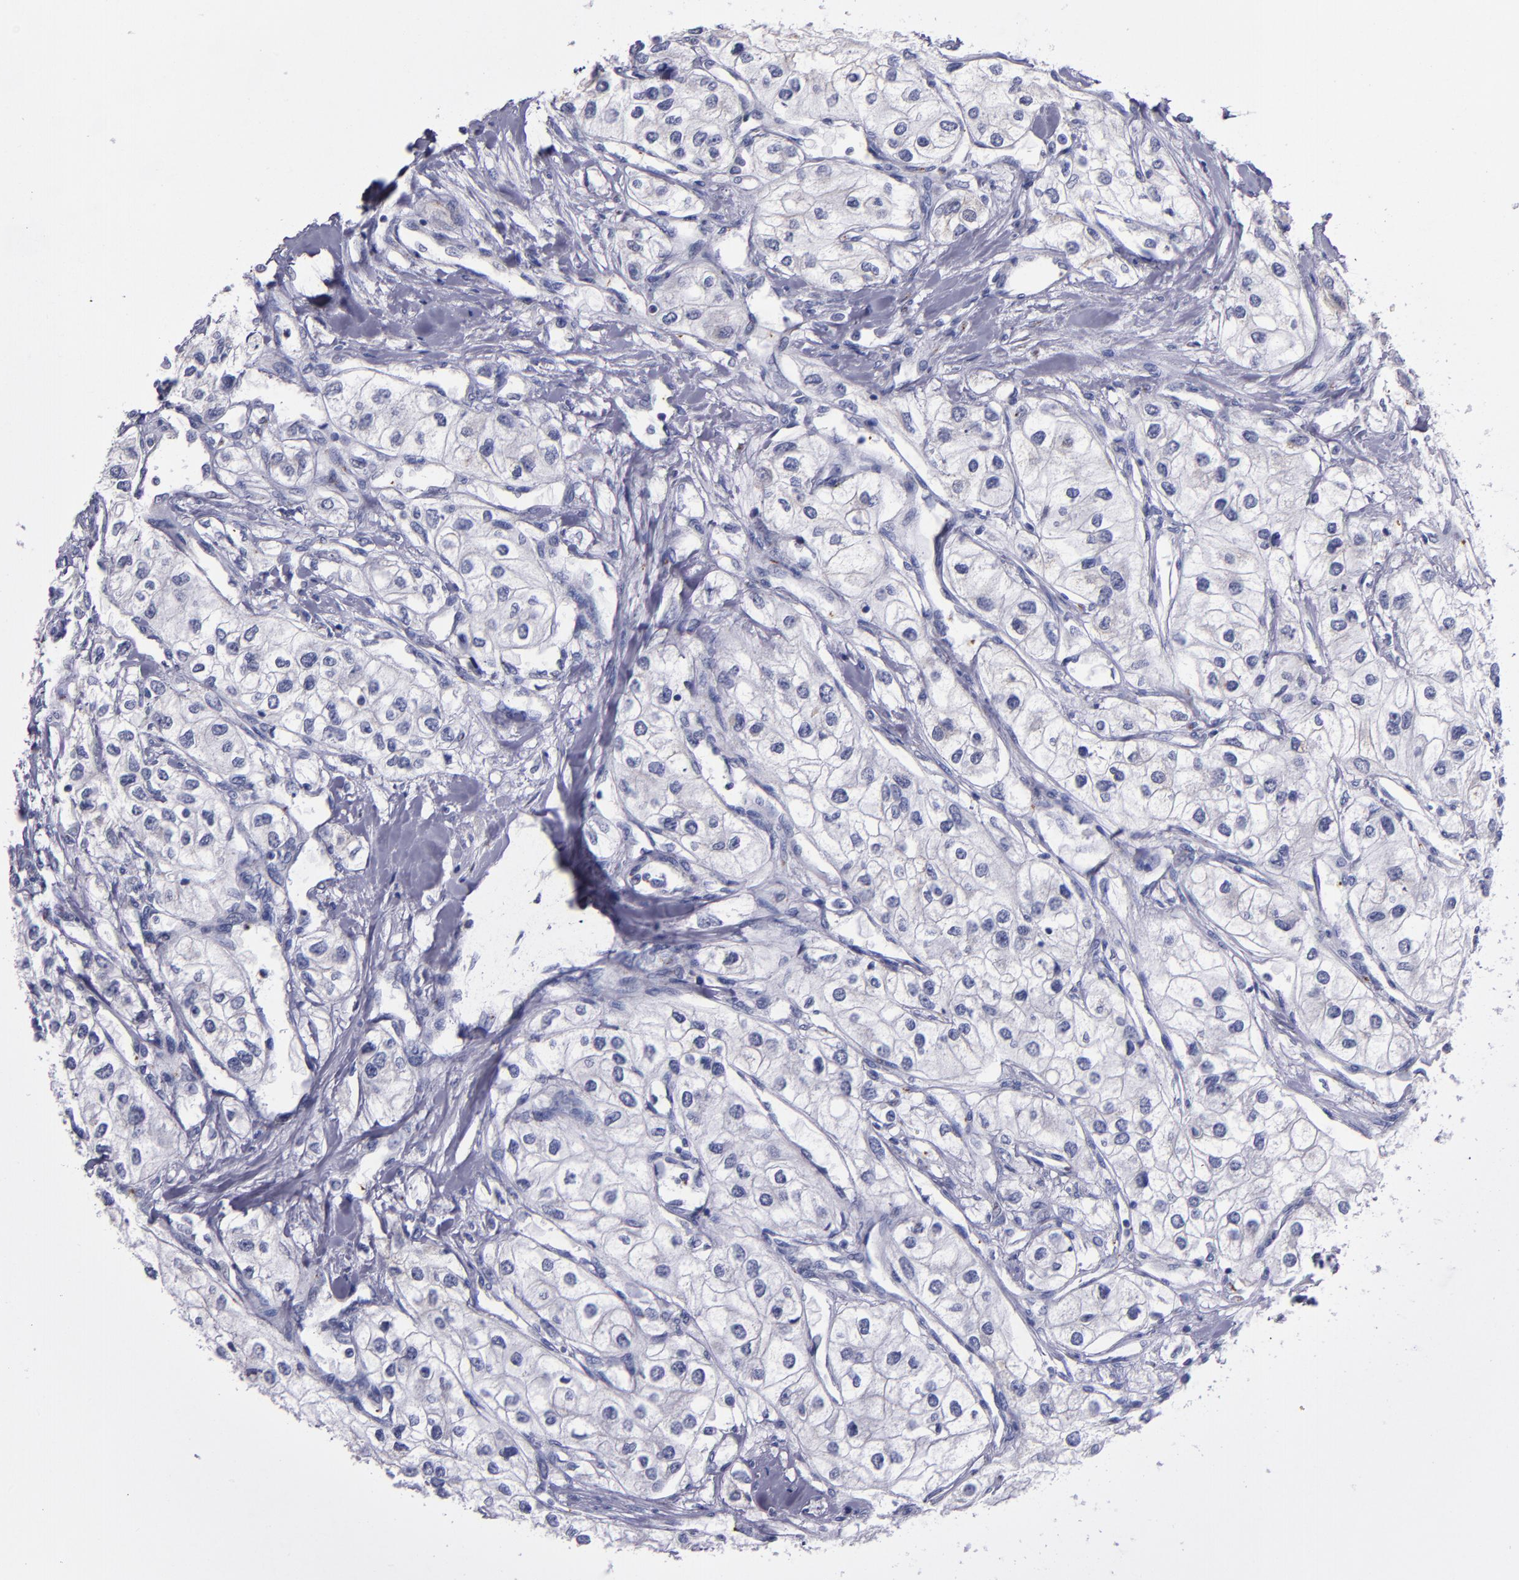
{"staining": {"intensity": "negative", "quantity": "none", "location": "none"}, "tissue": "renal cancer", "cell_type": "Tumor cells", "image_type": "cancer", "snomed": [{"axis": "morphology", "description": "Adenocarcinoma, NOS"}, {"axis": "topography", "description": "Kidney"}], "caption": "Immunohistochemistry photomicrograph of human renal adenocarcinoma stained for a protein (brown), which reveals no positivity in tumor cells.", "gene": "RAB41", "patient": {"sex": "male", "age": 57}}